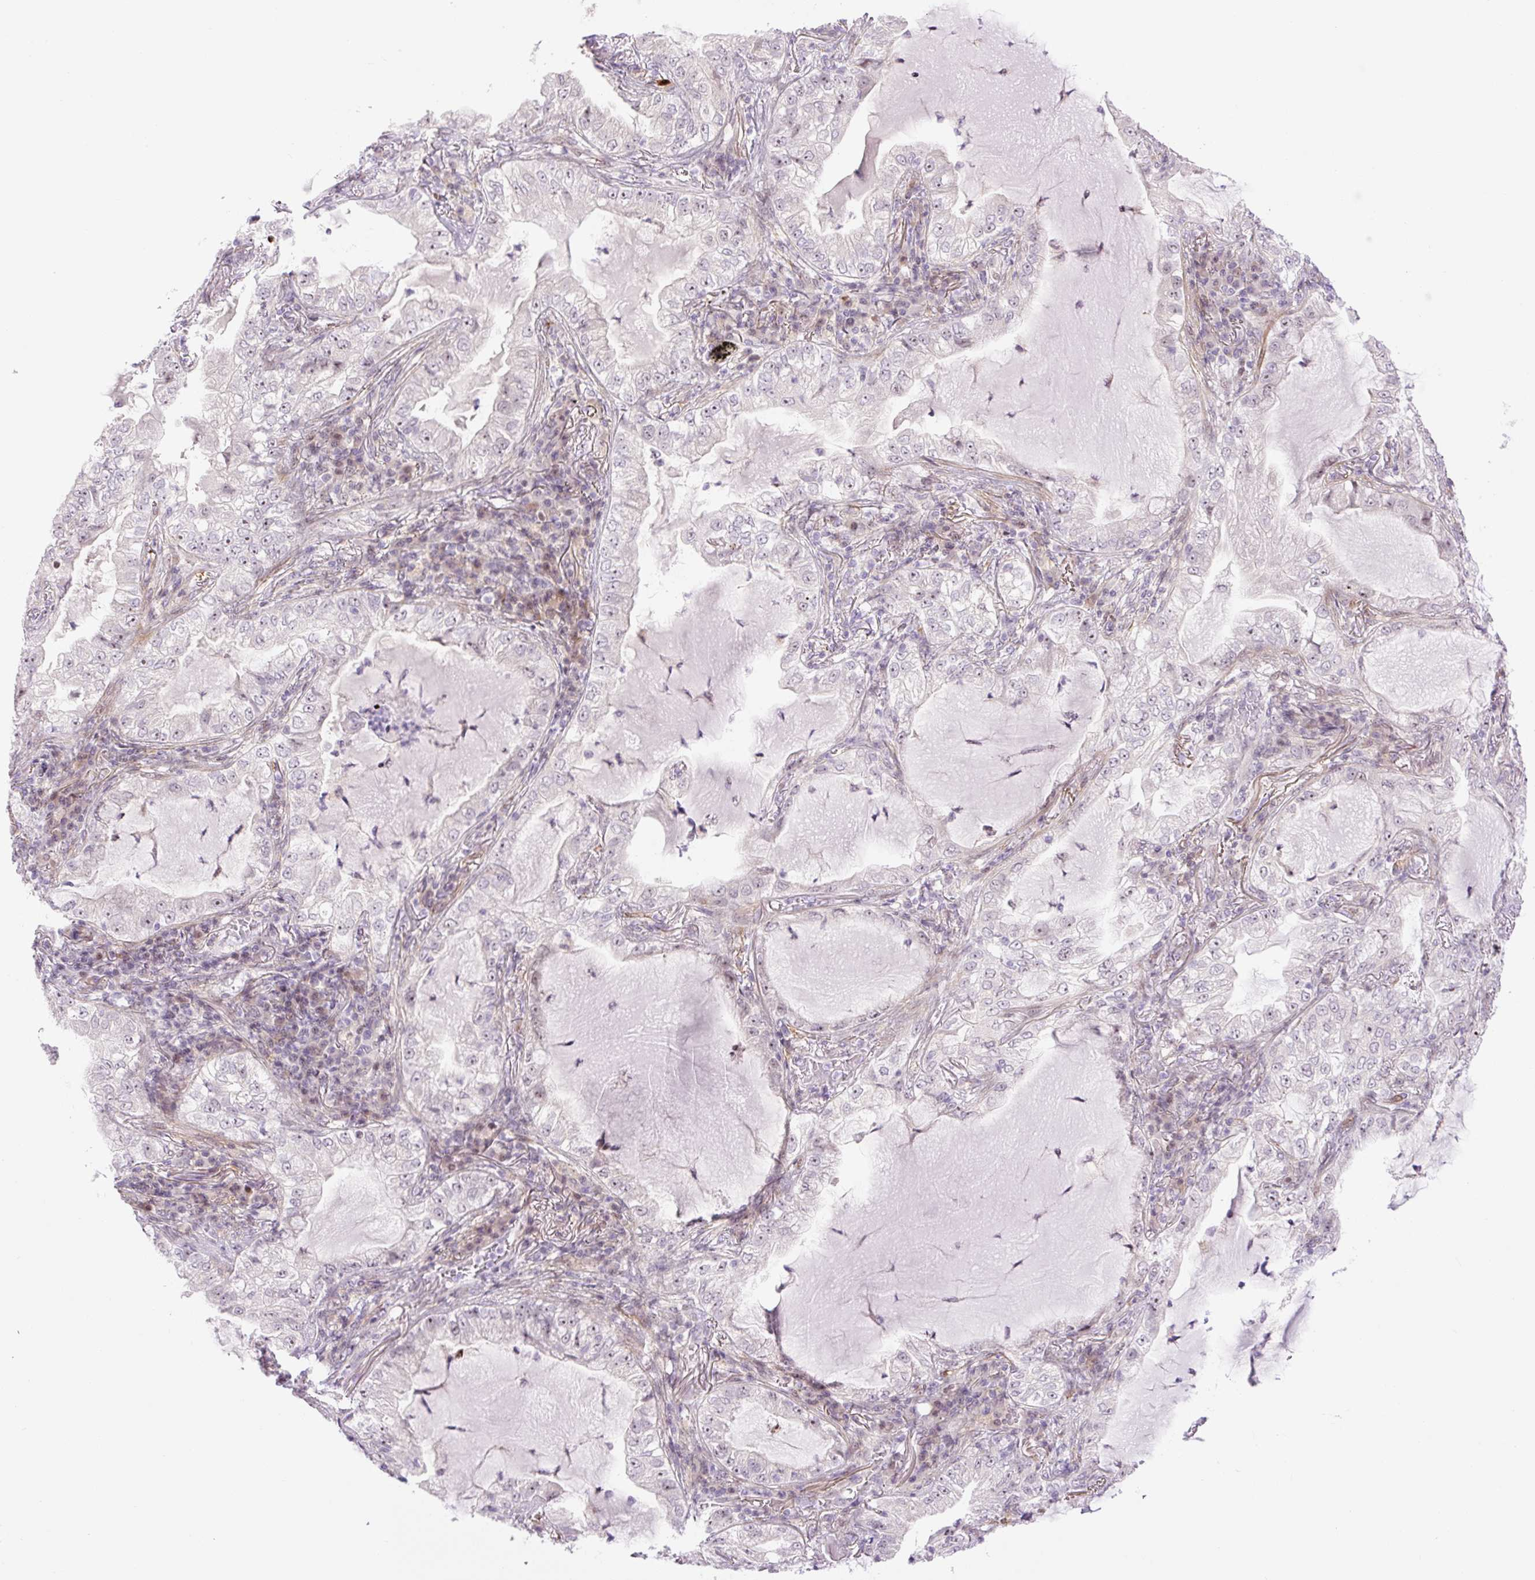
{"staining": {"intensity": "weak", "quantity": "25%-75%", "location": "nuclear"}, "tissue": "lung cancer", "cell_type": "Tumor cells", "image_type": "cancer", "snomed": [{"axis": "morphology", "description": "Adenocarcinoma, NOS"}, {"axis": "topography", "description": "Lung"}], "caption": "High-power microscopy captured an immunohistochemistry histopathology image of lung cancer, revealing weak nuclear positivity in about 25%-75% of tumor cells.", "gene": "ZNF417", "patient": {"sex": "female", "age": 73}}